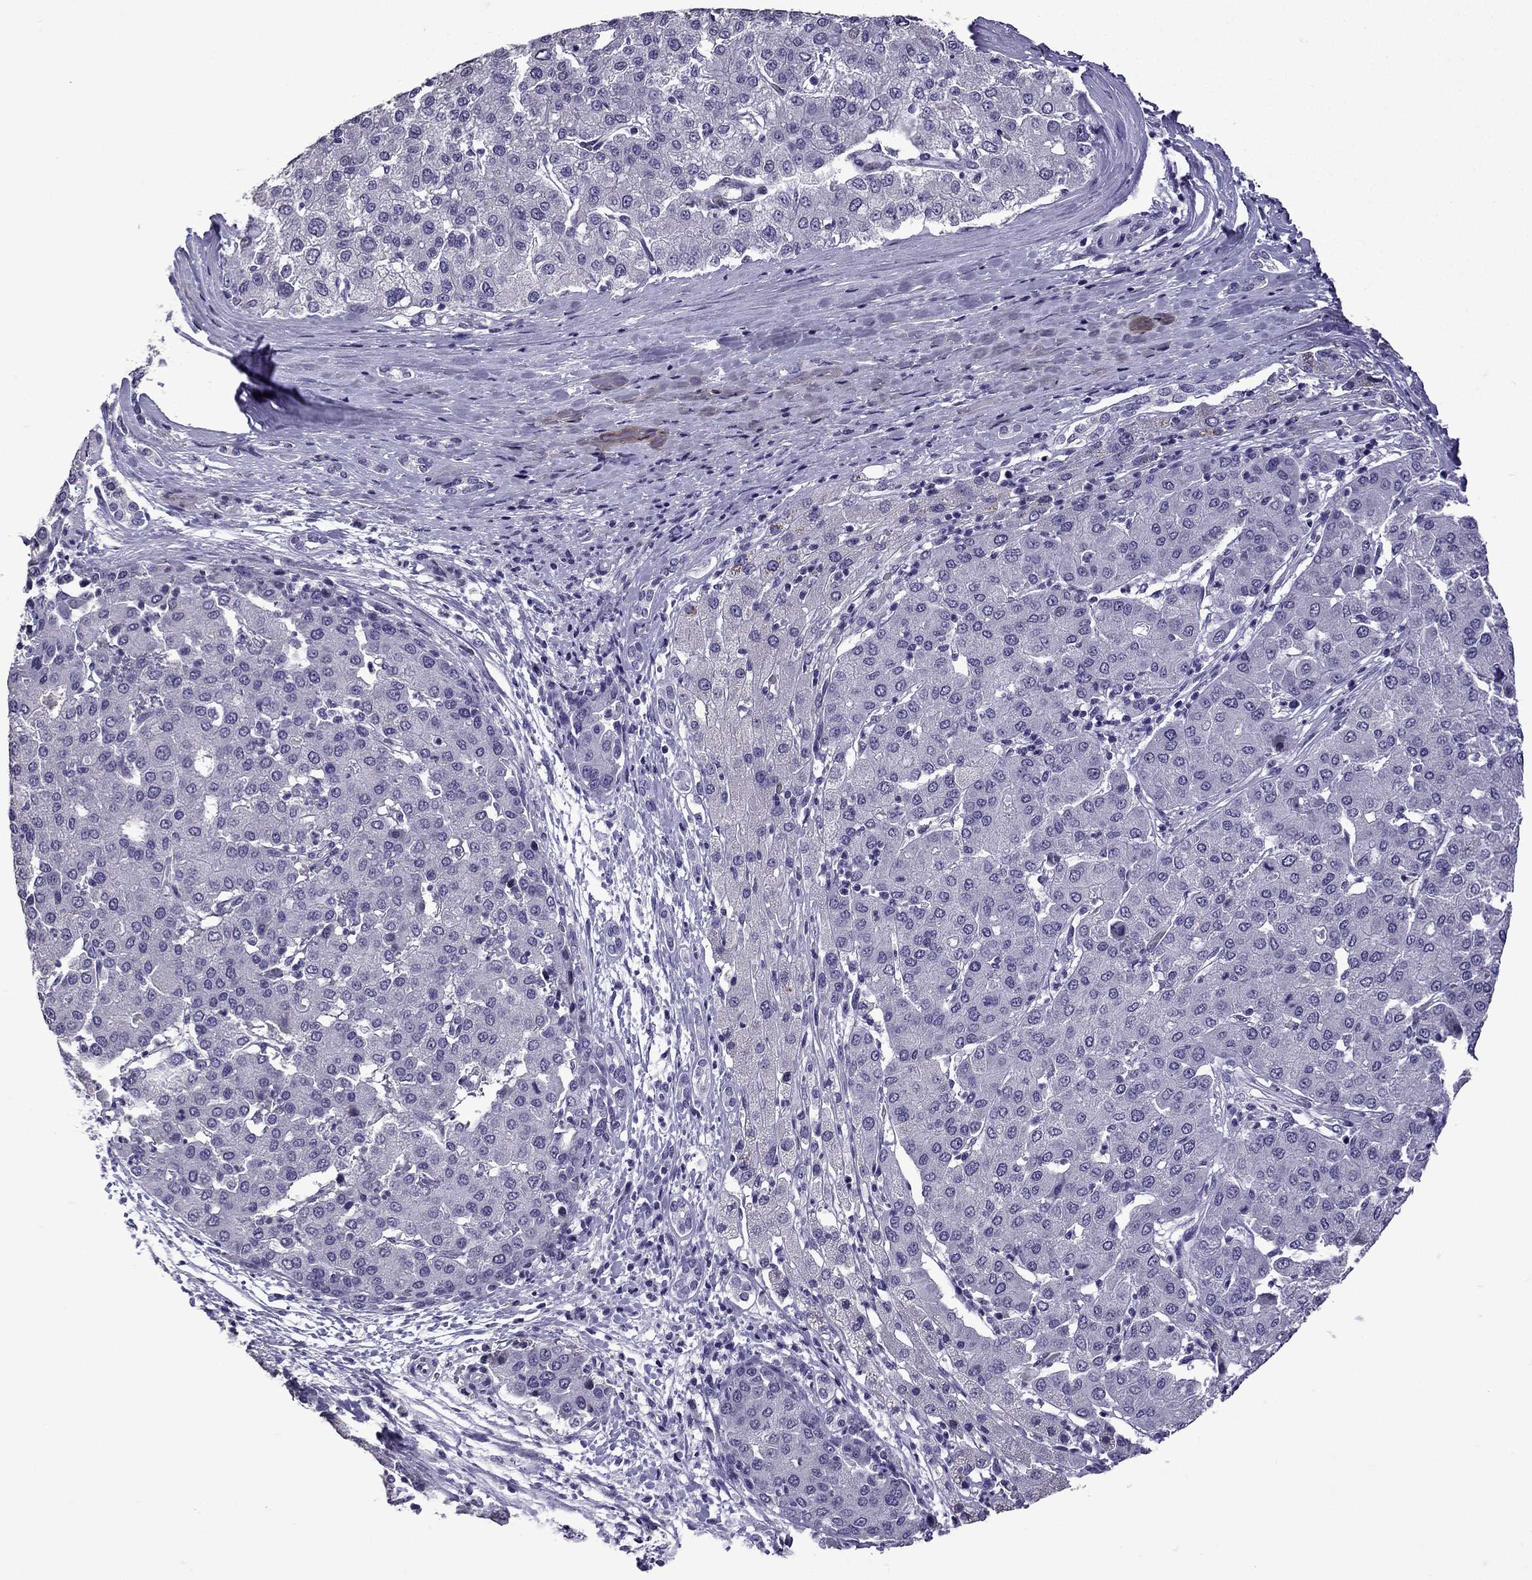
{"staining": {"intensity": "negative", "quantity": "none", "location": "none"}, "tissue": "liver cancer", "cell_type": "Tumor cells", "image_type": "cancer", "snomed": [{"axis": "morphology", "description": "Carcinoma, Hepatocellular, NOS"}, {"axis": "topography", "description": "Liver"}], "caption": "Protein analysis of hepatocellular carcinoma (liver) demonstrates no significant positivity in tumor cells. (Immunohistochemistry, brightfield microscopy, high magnification).", "gene": "TTN", "patient": {"sex": "male", "age": 65}}